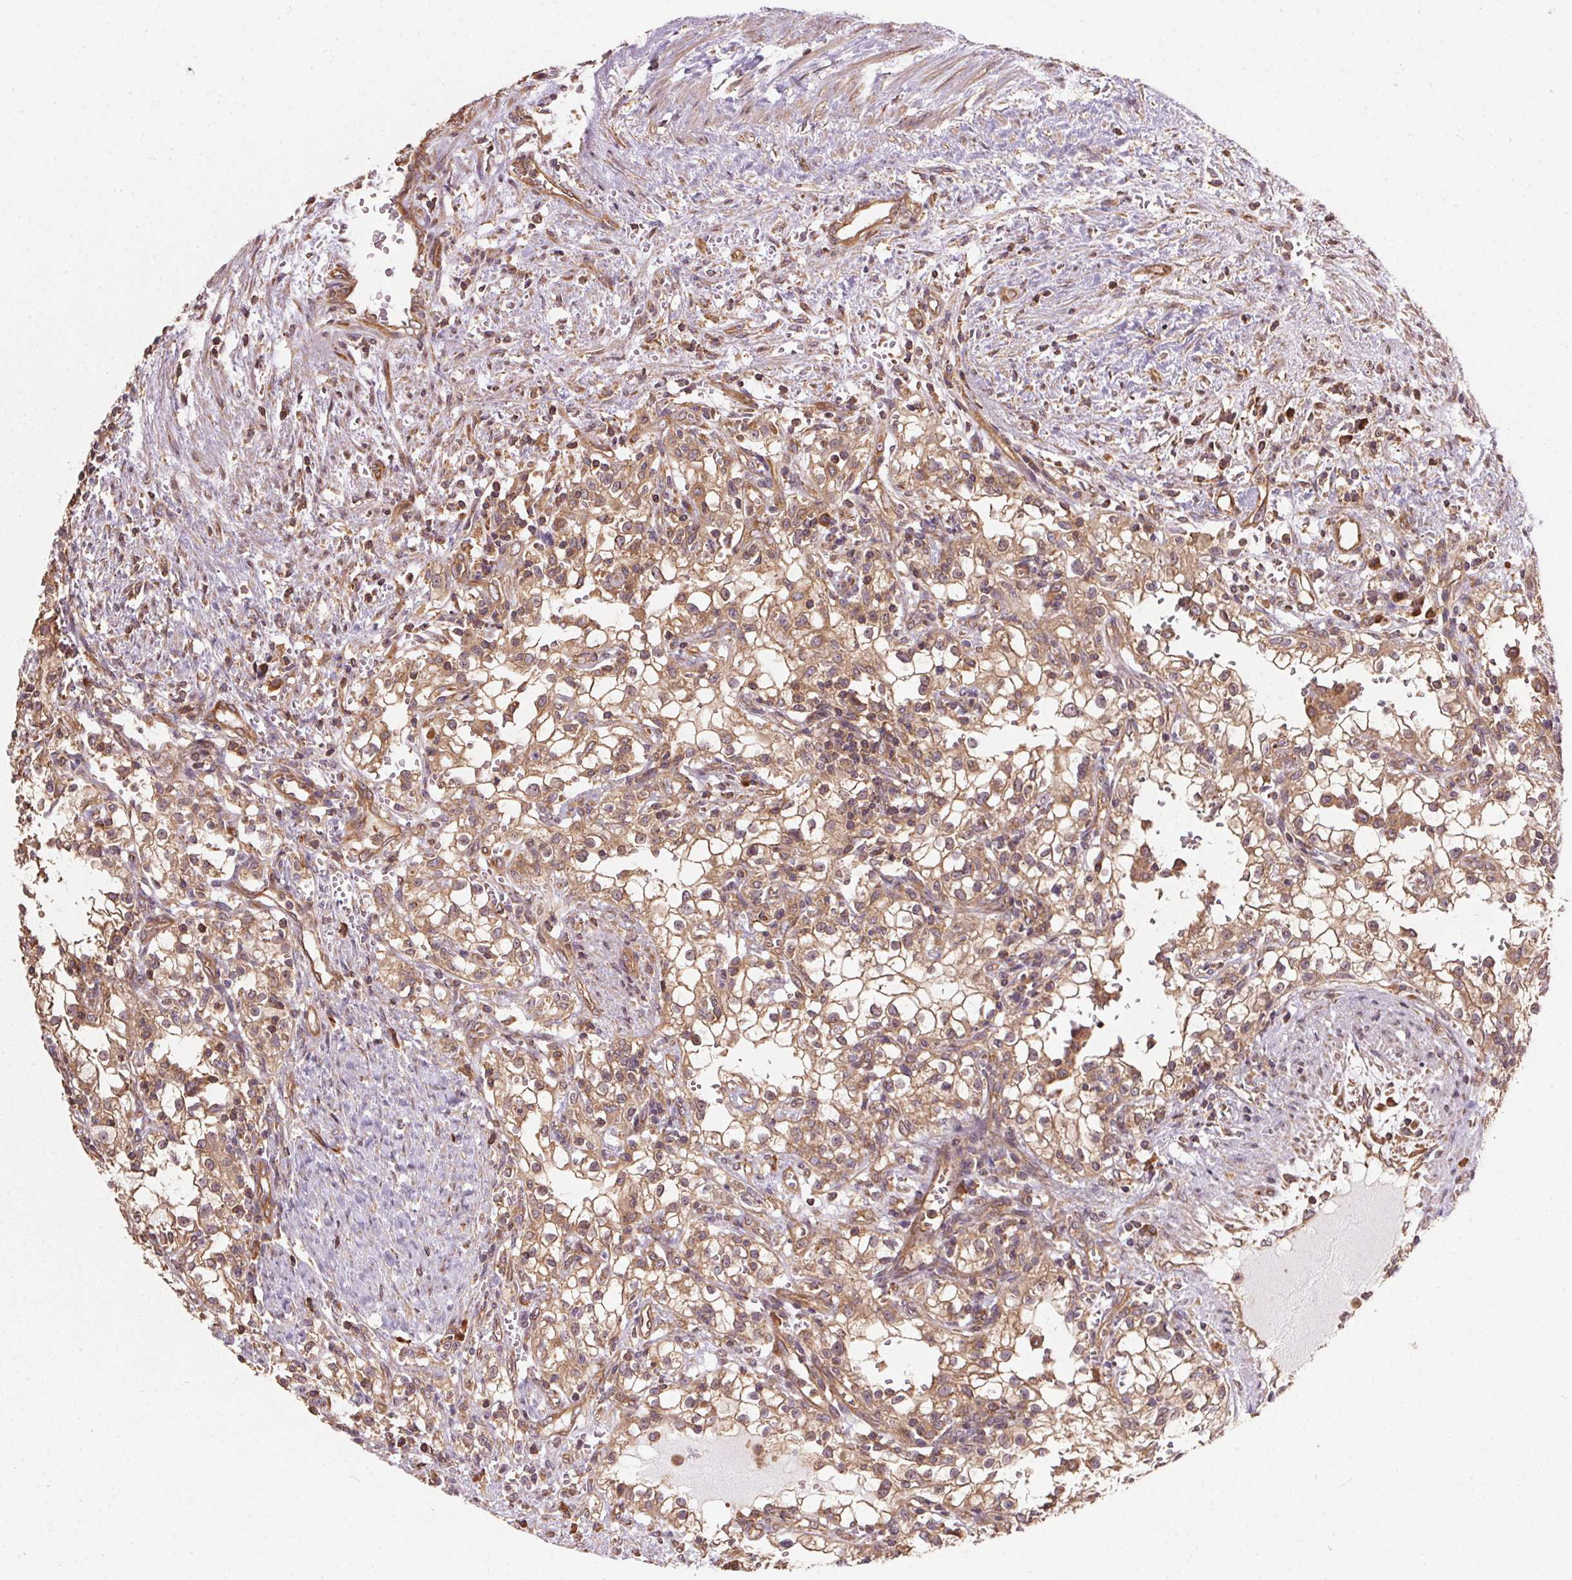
{"staining": {"intensity": "moderate", "quantity": ">75%", "location": "cytoplasmic/membranous"}, "tissue": "renal cancer", "cell_type": "Tumor cells", "image_type": "cancer", "snomed": [{"axis": "morphology", "description": "Adenocarcinoma, NOS"}, {"axis": "topography", "description": "Kidney"}], "caption": "This histopathology image displays renal adenocarcinoma stained with immunohistochemistry (IHC) to label a protein in brown. The cytoplasmic/membranous of tumor cells show moderate positivity for the protein. Nuclei are counter-stained blue.", "gene": "EIF2S1", "patient": {"sex": "female", "age": 74}}